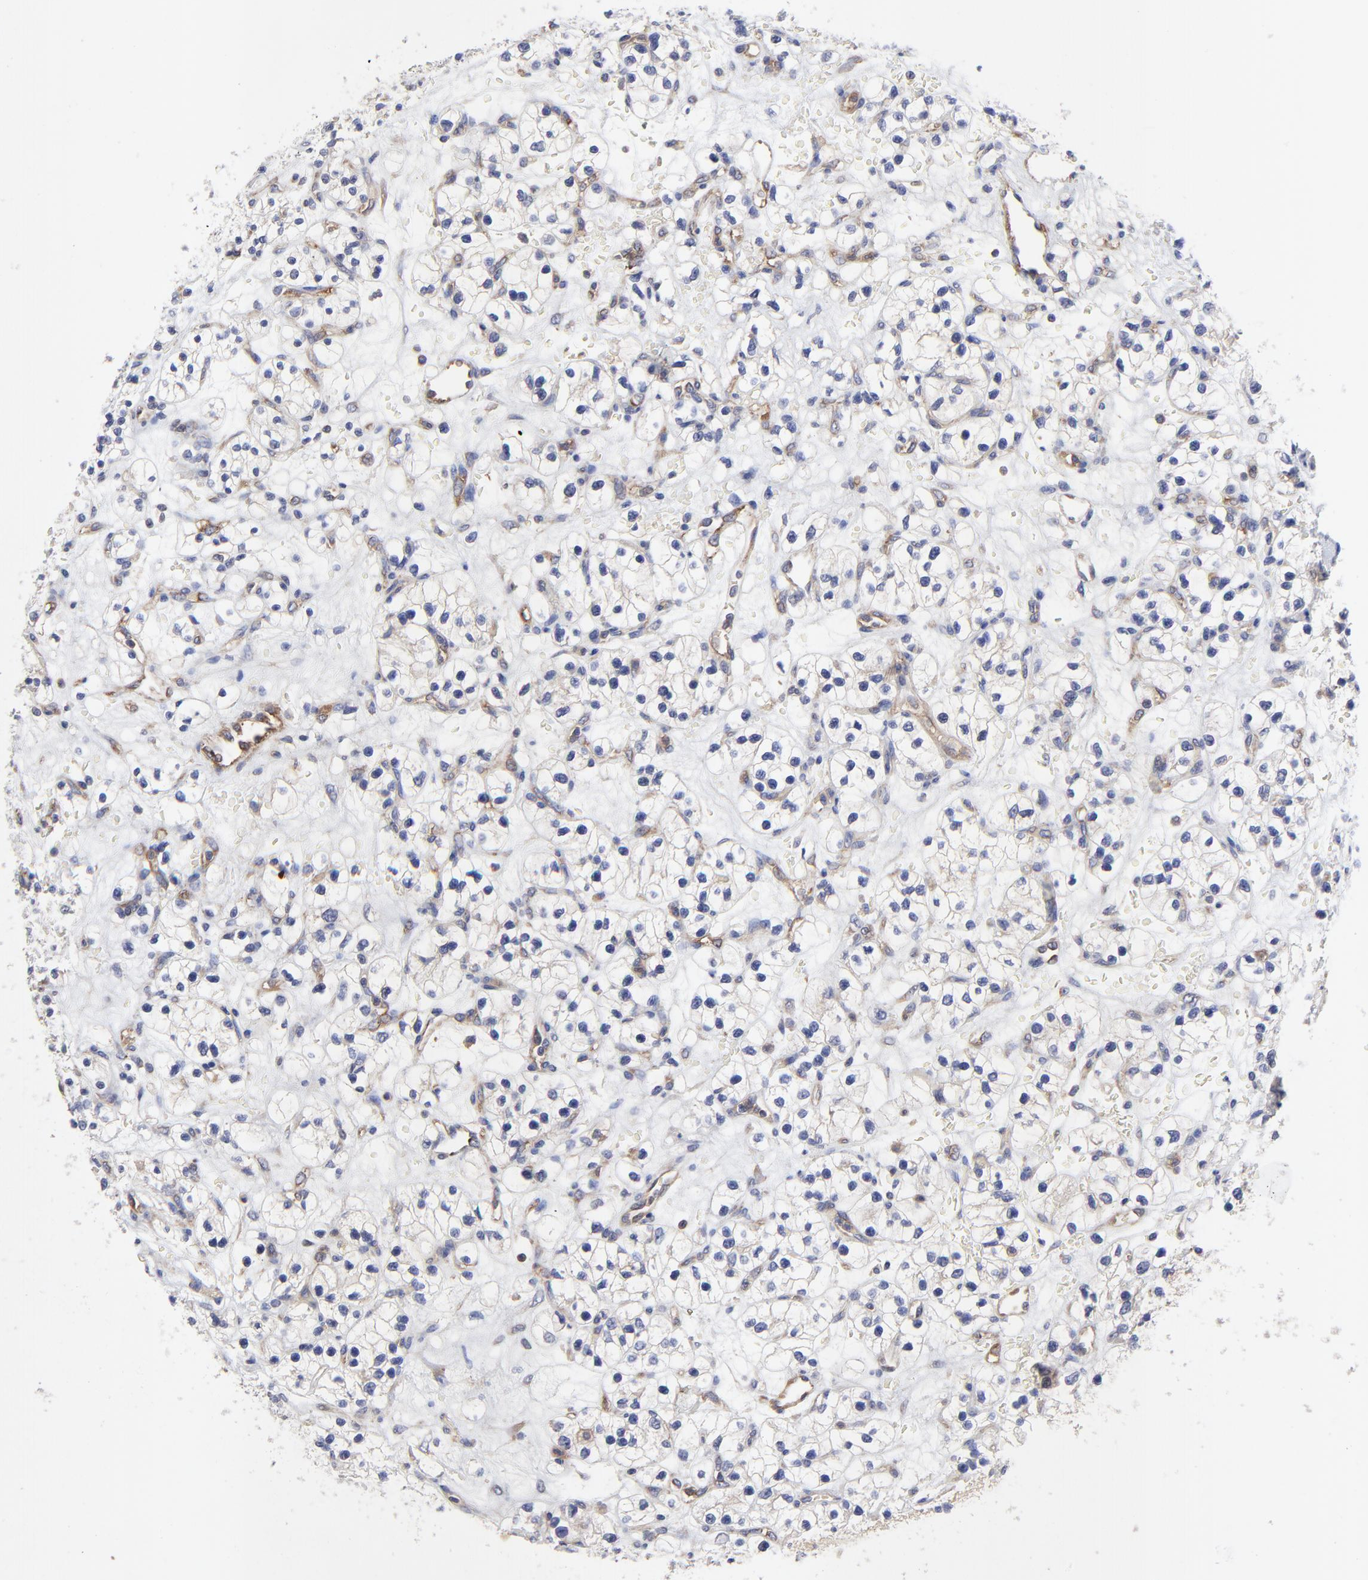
{"staining": {"intensity": "negative", "quantity": "none", "location": "none"}, "tissue": "renal cancer", "cell_type": "Tumor cells", "image_type": "cancer", "snomed": [{"axis": "morphology", "description": "Adenocarcinoma, NOS"}, {"axis": "topography", "description": "Kidney"}], "caption": "Tumor cells show no significant protein positivity in renal cancer.", "gene": "SULF2", "patient": {"sex": "female", "age": 60}}